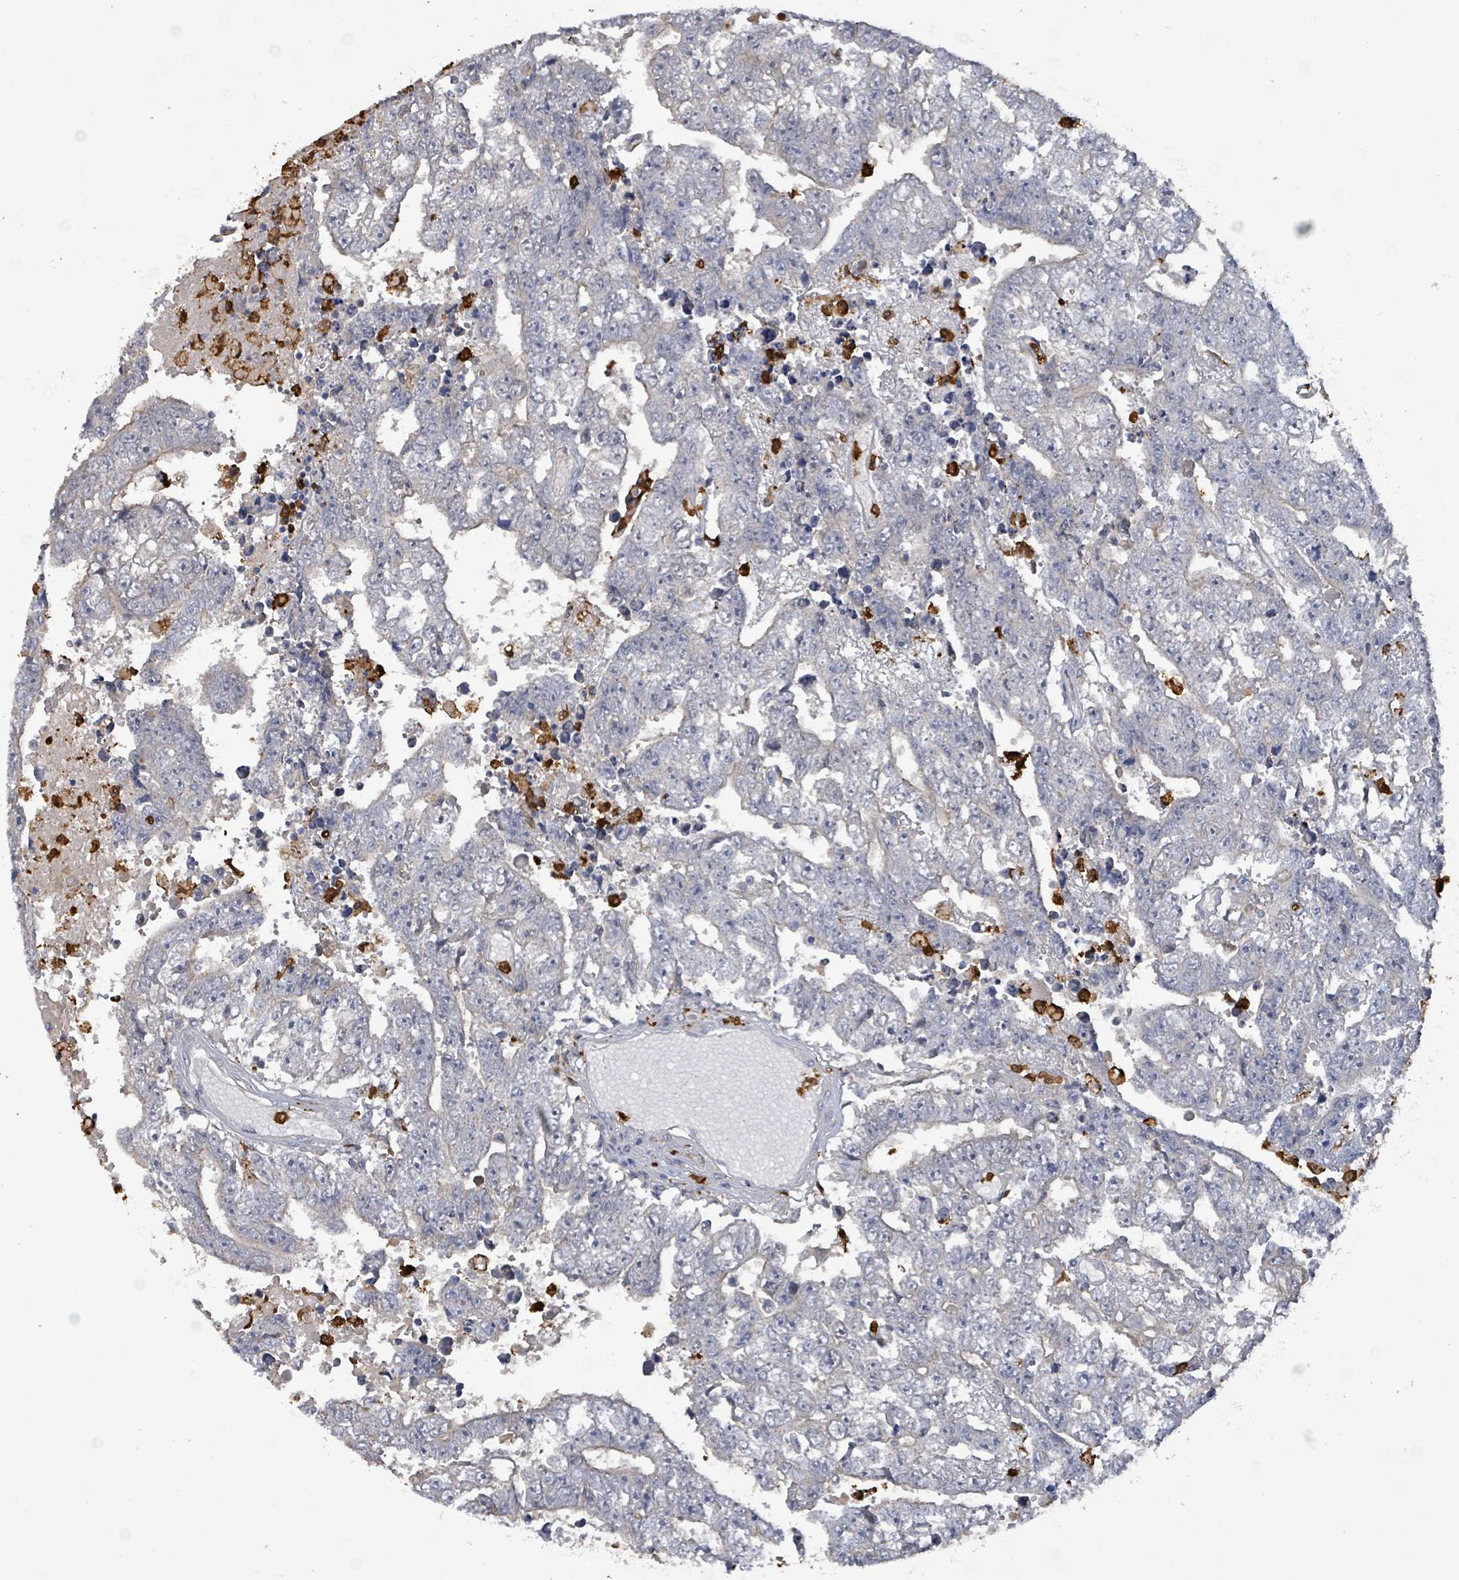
{"staining": {"intensity": "negative", "quantity": "none", "location": "none"}, "tissue": "testis cancer", "cell_type": "Tumor cells", "image_type": "cancer", "snomed": [{"axis": "morphology", "description": "Carcinoma, Embryonal, NOS"}, {"axis": "topography", "description": "Testis"}], "caption": "DAB (3,3'-diaminobenzidine) immunohistochemical staining of human testis cancer (embryonal carcinoma) shows no significant expression in tumor cells. (DAB immunohistochemistry (IHC) with hematoxylin counter stain).", "gene": "FAM210A", "patient": {"sex": "male", "age": 25}}